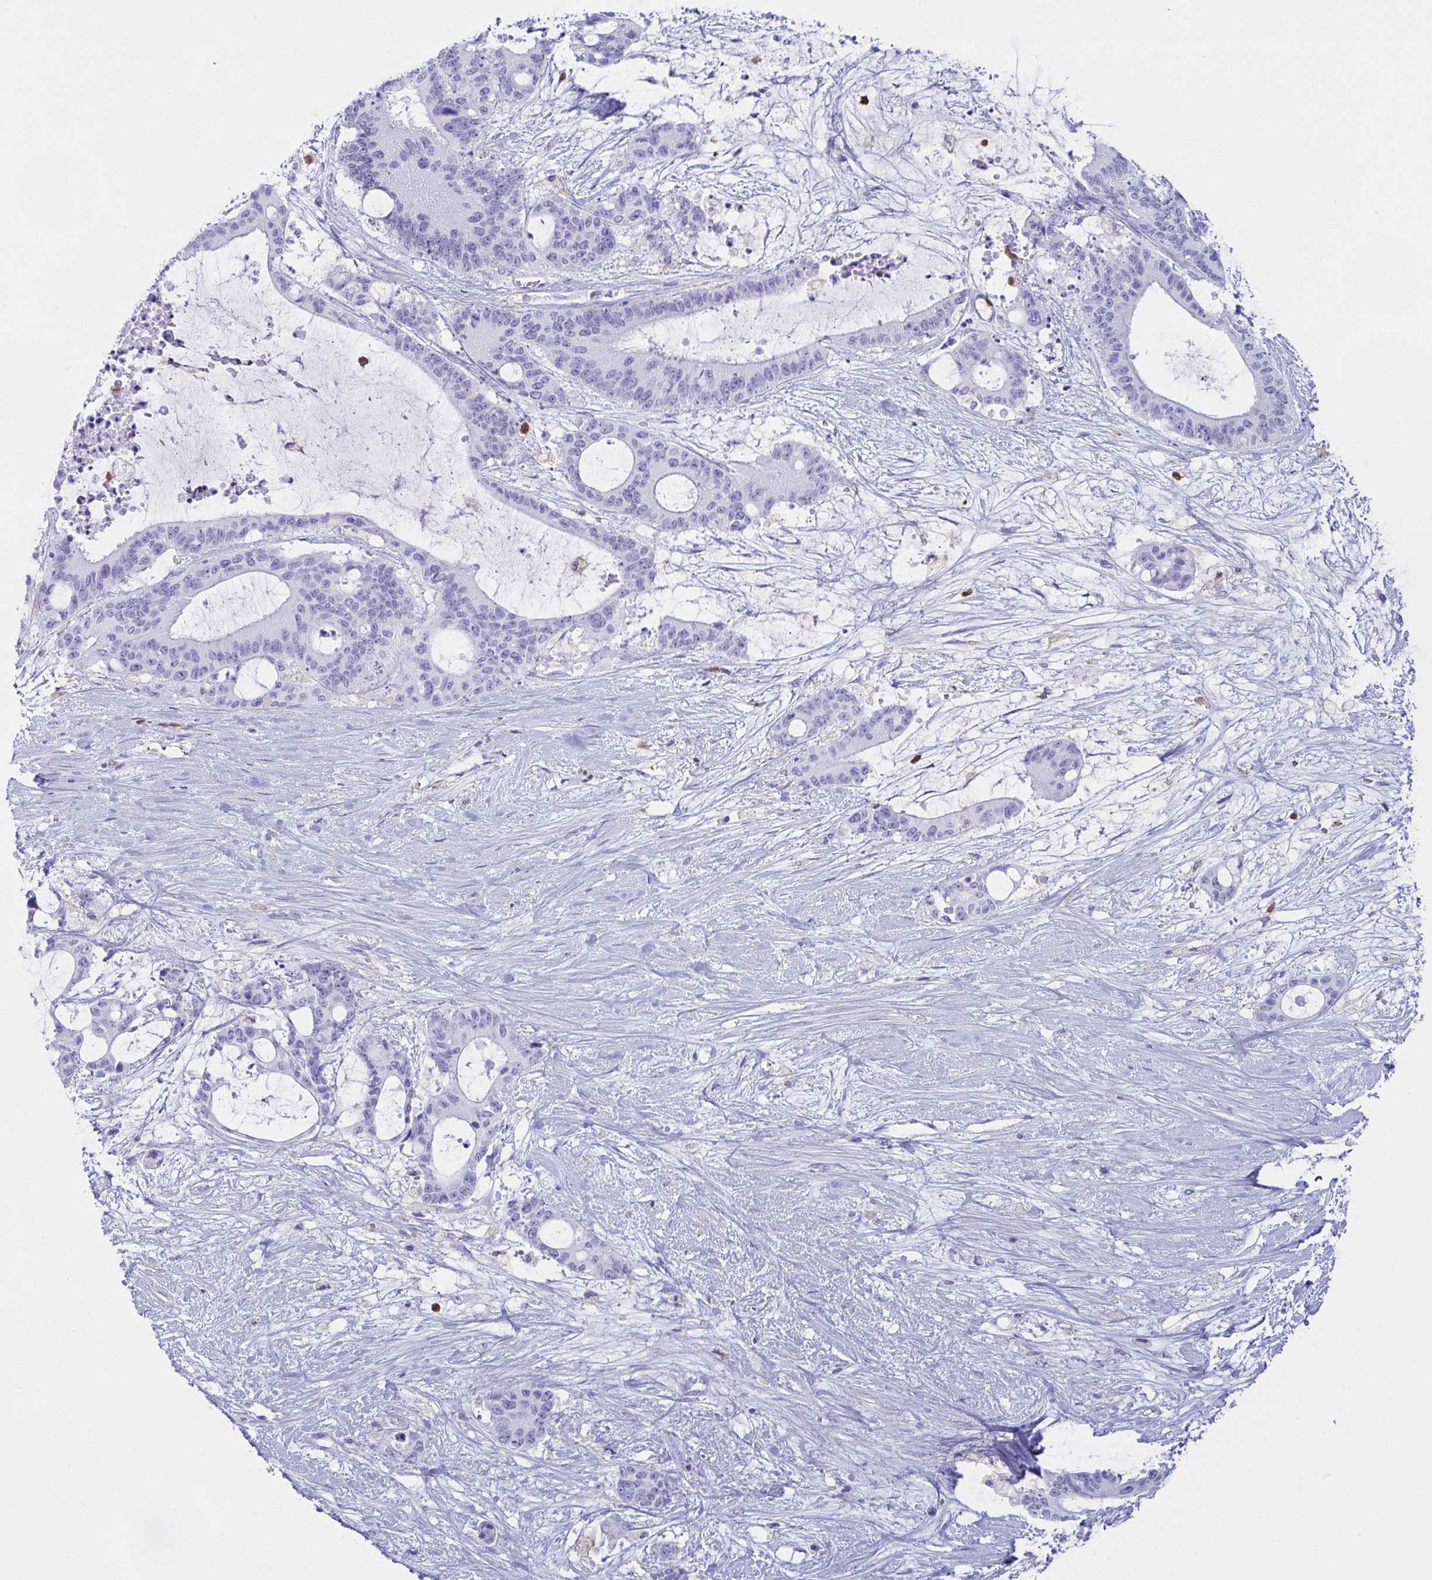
{"staining": {"intensity": "negative", "quantity": "none", "location": "none"}, "tissue": "liver cancer", "cell_type": "Tumor cells", "image_type": "cancer", "snomed": [{"axis": "morphology", "description": "Normal tissue, NOS"}, {"axis": "morphology", "description": "Cholangiocarcinoma"}, {"axis": "topography", "description": "Liver"}, {"axis": "topography", "description": "Peripheral nerve tissue"}], "caption": "Immunohistochemical staining of liver cancer exhibits no significant expression in tumor cells.", "gene": "MYO1F", "patient": {"sex": "female", "age": 73}}